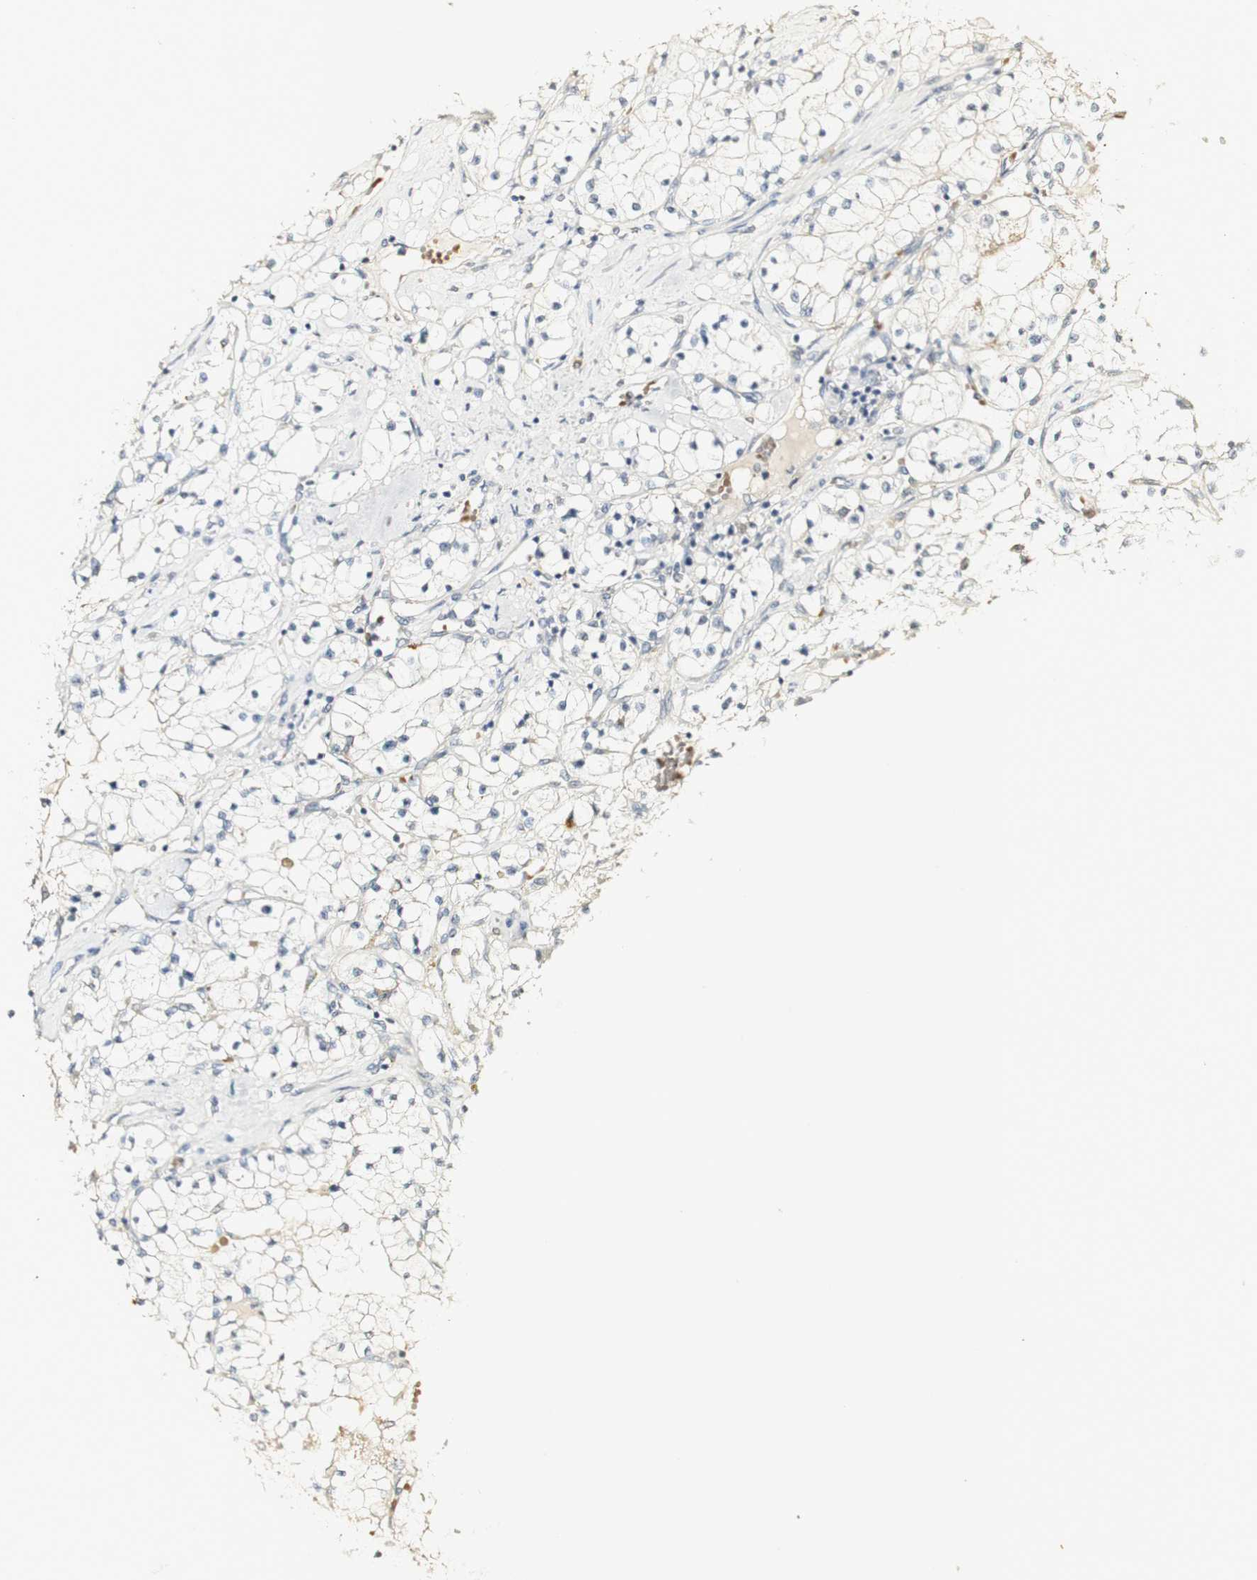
{"staining": {"intensity": "negative", "quantity": "none", "location": "none"}, "tissue": "renal cancer", "cell_type": "Tumor cells", "image_type": "cancer", "snomed": [{"axis": "morphology", "description": "Adenocarcinoma, NOS"}, {"axis": "topography", "description": "Kidney"}], "caption": "Human adenocarcinoma (renal) stained for a protein using immunohistochemistry reveals no expression in tumor cells.", "gene": "SYT7", "patient": {"sex": "male", "age": 68}}